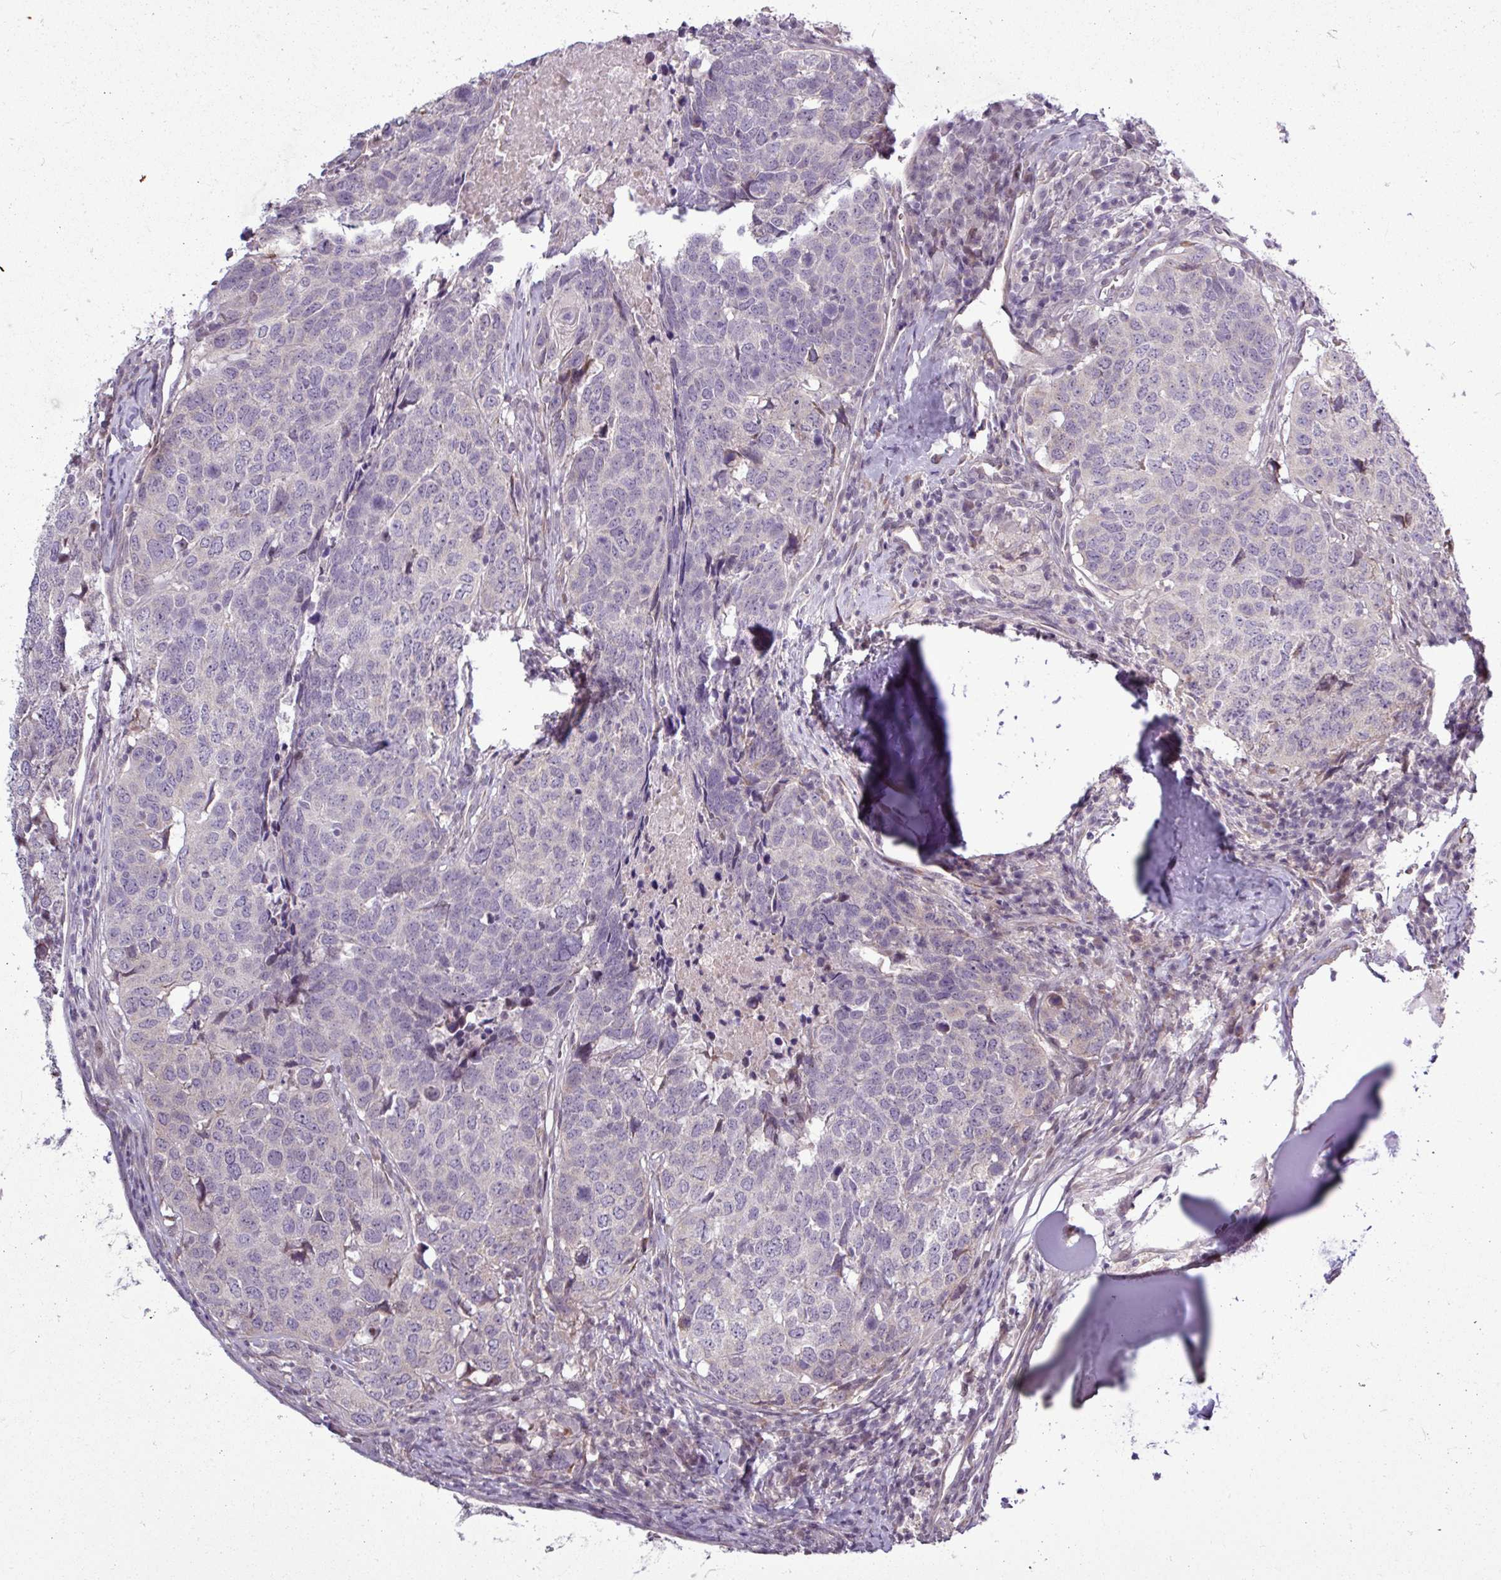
{"staining": {"intensity": "negative", "quantity": "none", "location": "none"}, "tissue": "head and neck cancer", "cell_type": "Tumor cells", "image_type": "cancer", "snomed": [{"axis": "morphology", "description": "Normal tissue, NOS"}, {"axis": "morphology", "description": "Squamous cell carcinoma, NOS"}, {"axis": "topography", "description": "Skeletal muscle"}, {"axis": "topography", "description": "Vascular tissue"}, {"axis": "topography", "description": "Peripheral nerve tissue"}, {"axis": "topography", "description": "Head-Neck"}], "caption": "This is an immunohistochemistry image of human head and neck cancer (squamous cell carcinoma). There is no expression in tumor cells.", "gene": "GPT2", "patient": {"sex": "male", "age": 66}}